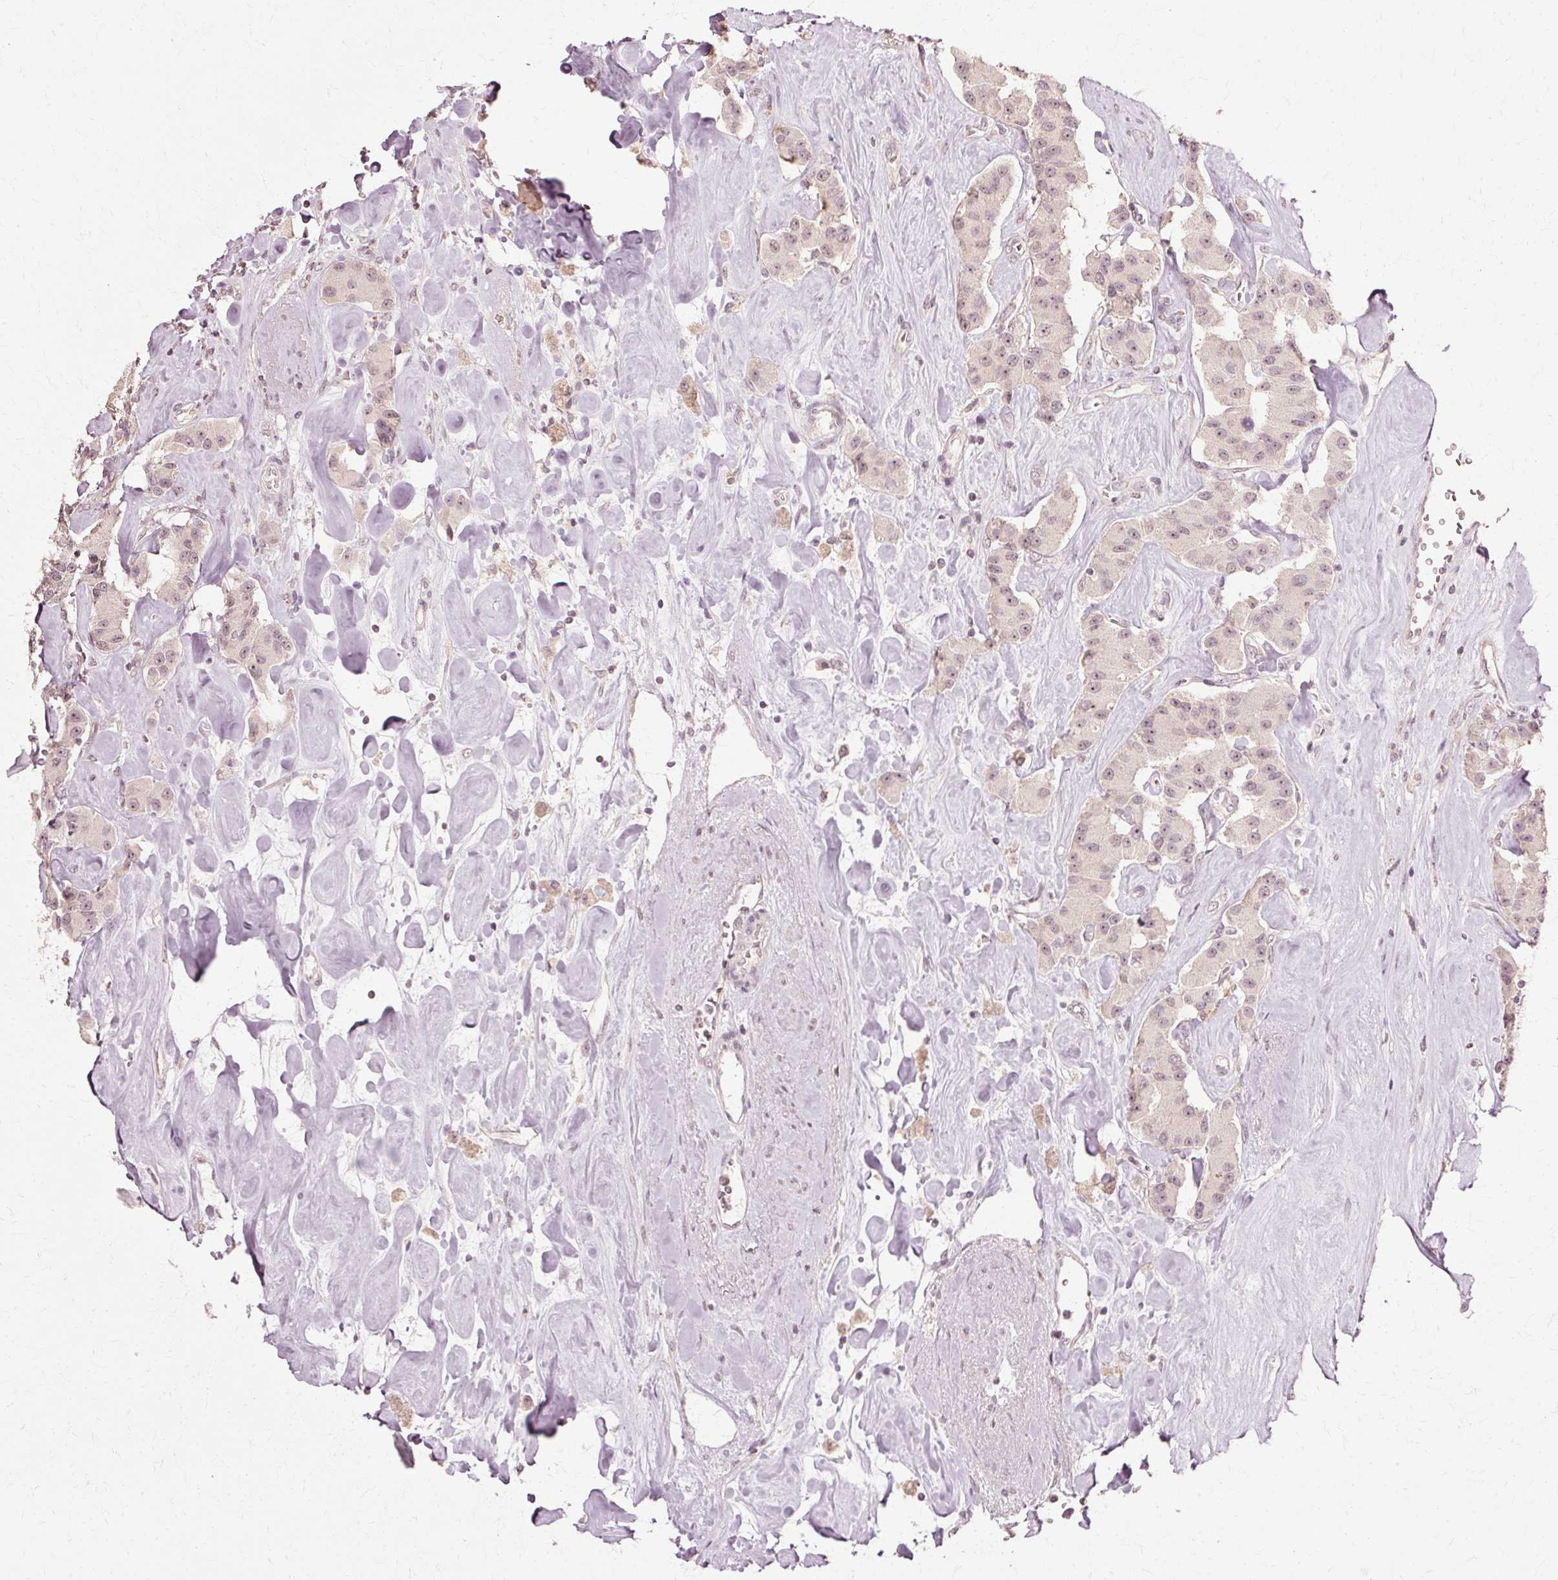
{"staining": {"intensity": "weak", "quantity": "<25%", "location": "cytoplasmic/membranous,nuclear"}, "tissue": "carcinoid", "cell_type": "Tumor cells", "image_type": "cancer", "snomed": [{"axis": "morphology", "description": "Carcinoid, malignant, NOS"}, {"axis": "topography", "description": "Pancreas"}], "caption": "Human carcinoid stained for a protein using immunohistochemistry (IHC) displays no expression in tumor cells.", "gene": "RGPD5", "patient": {"sex": "male", "age": 41}}